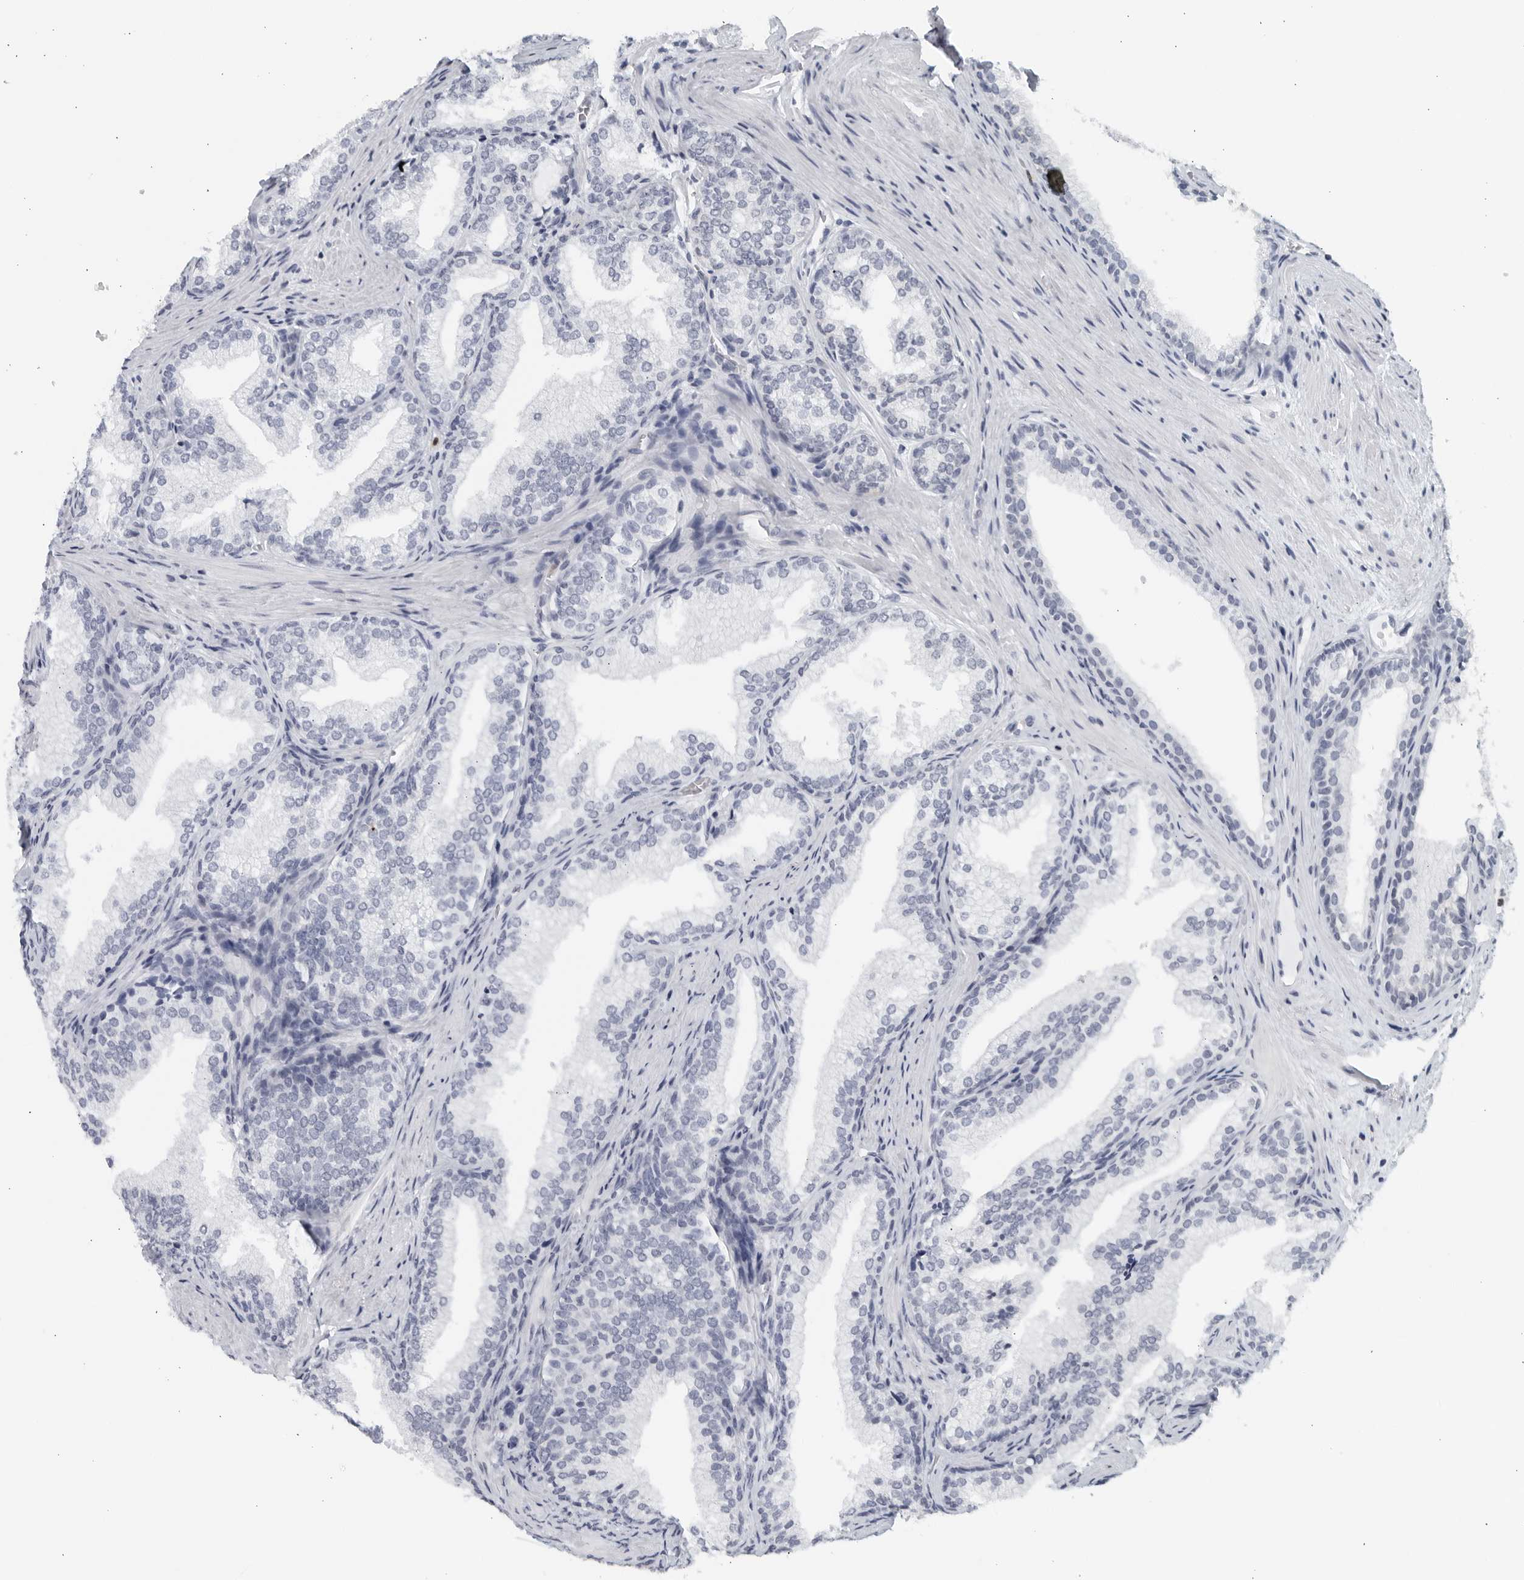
{"staining": {"intensity": "negative", "quantity": "none", "location": "none"}, "tissue": "prostate", "cell_type": "Glandular cells", "image_type": "normal", "snomed": [{"axis": "morphology", "description": "Normal tissue, NOS"}, {"axis": "topography", "description": "Prostate"}], "caption": "Glandular cells show no significant positivity in unremarkable prostate. (Brightfield microscopy of DAB (3,3'-diaminobenzidine) immunohistochemistry (IHC) at high magnification).", "gene": "KLK7", "patient": {"sex": "male", "age": 76}}